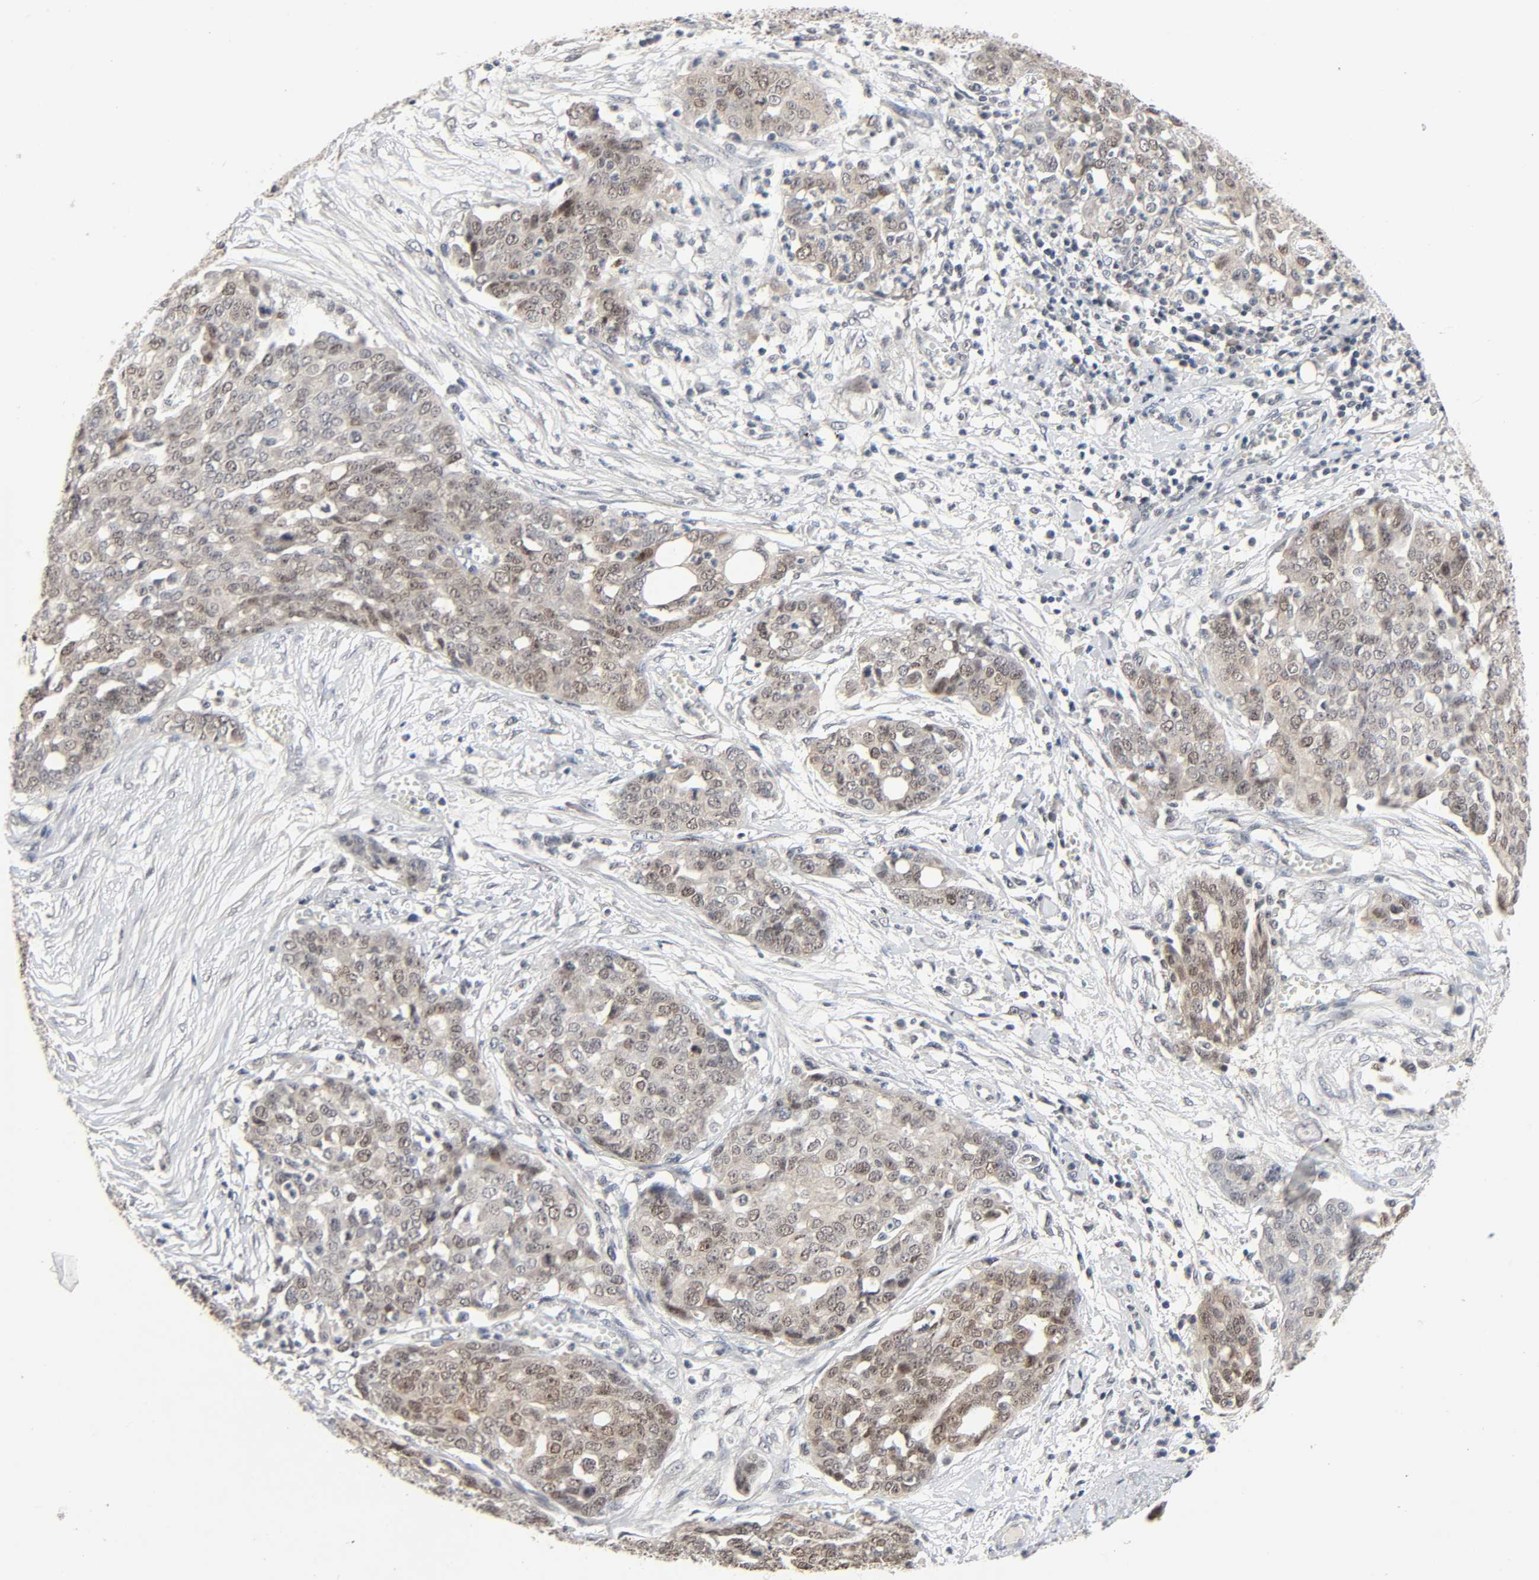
{"staining": {"intensity": "weak", "quantity": ">75%", "location": "cytoplasmic/membranous,nuclear"}, "tissue": "ovarian cancer", "cell_type": "Tumor cells", "image_type": "cancer", "snomed": [{"axis": "morphology", "description": "Cystadenocarcinoma, serous, NOS"}, {"axis": "topography", "description": "Soft tissue"}, {"axis": "topography", "description": "Ovary"}], "caption": "A photomicrograph of serous cystadenocarcinoma (ovarian) stained for a protein demonstrates weak cytoplasmic/membranous and nuclear brown staining in tumor cells. The staining was performed using DAB, with brown indicating positive protein expression. Nuclei are stained blue with hematoxylin.", "gene": "MAPKAPK5", "patient": {"sex": "female", "age": 57}}